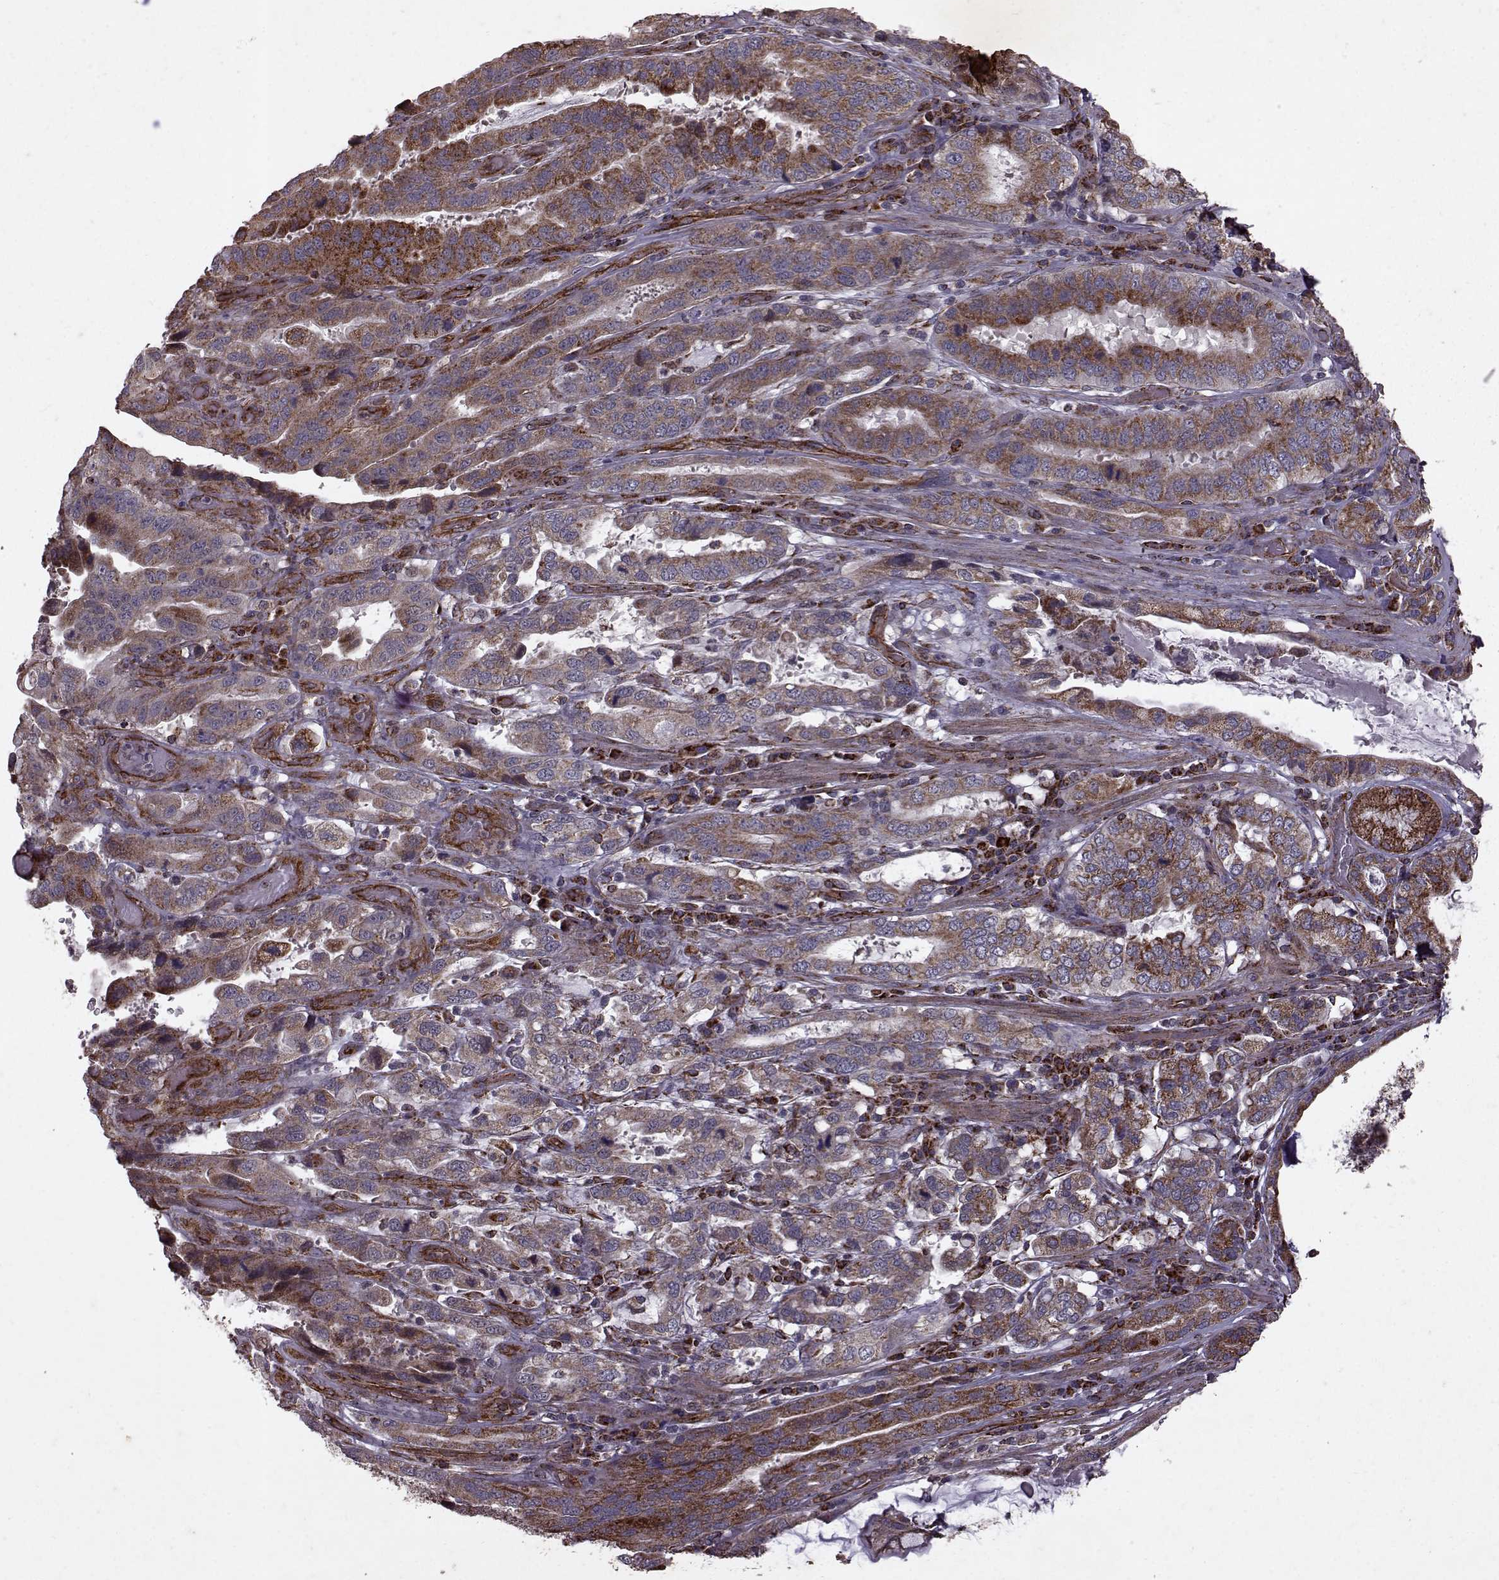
{"staining": {"intensity": "strong", "quantity": "25%-75%", "location": "cytoplasmic/membranous"}, "tissue": "stomach cancer", "cell_type": "Tumor cells", "image_type": "cancer", "snomed": [{"axis": "morphology", "description": "Adenocarcinoma, NOS"}, {"axis": "topography", "description": "Stomach, lower"}], "caption": "Protein expression analysis of stomach cancer reveals strong cytoplasmic/membranous expression in approximately 25%-75% of tumor cells.", "gene": "FXN", "patient": {"sex": "female", "age": 76}}